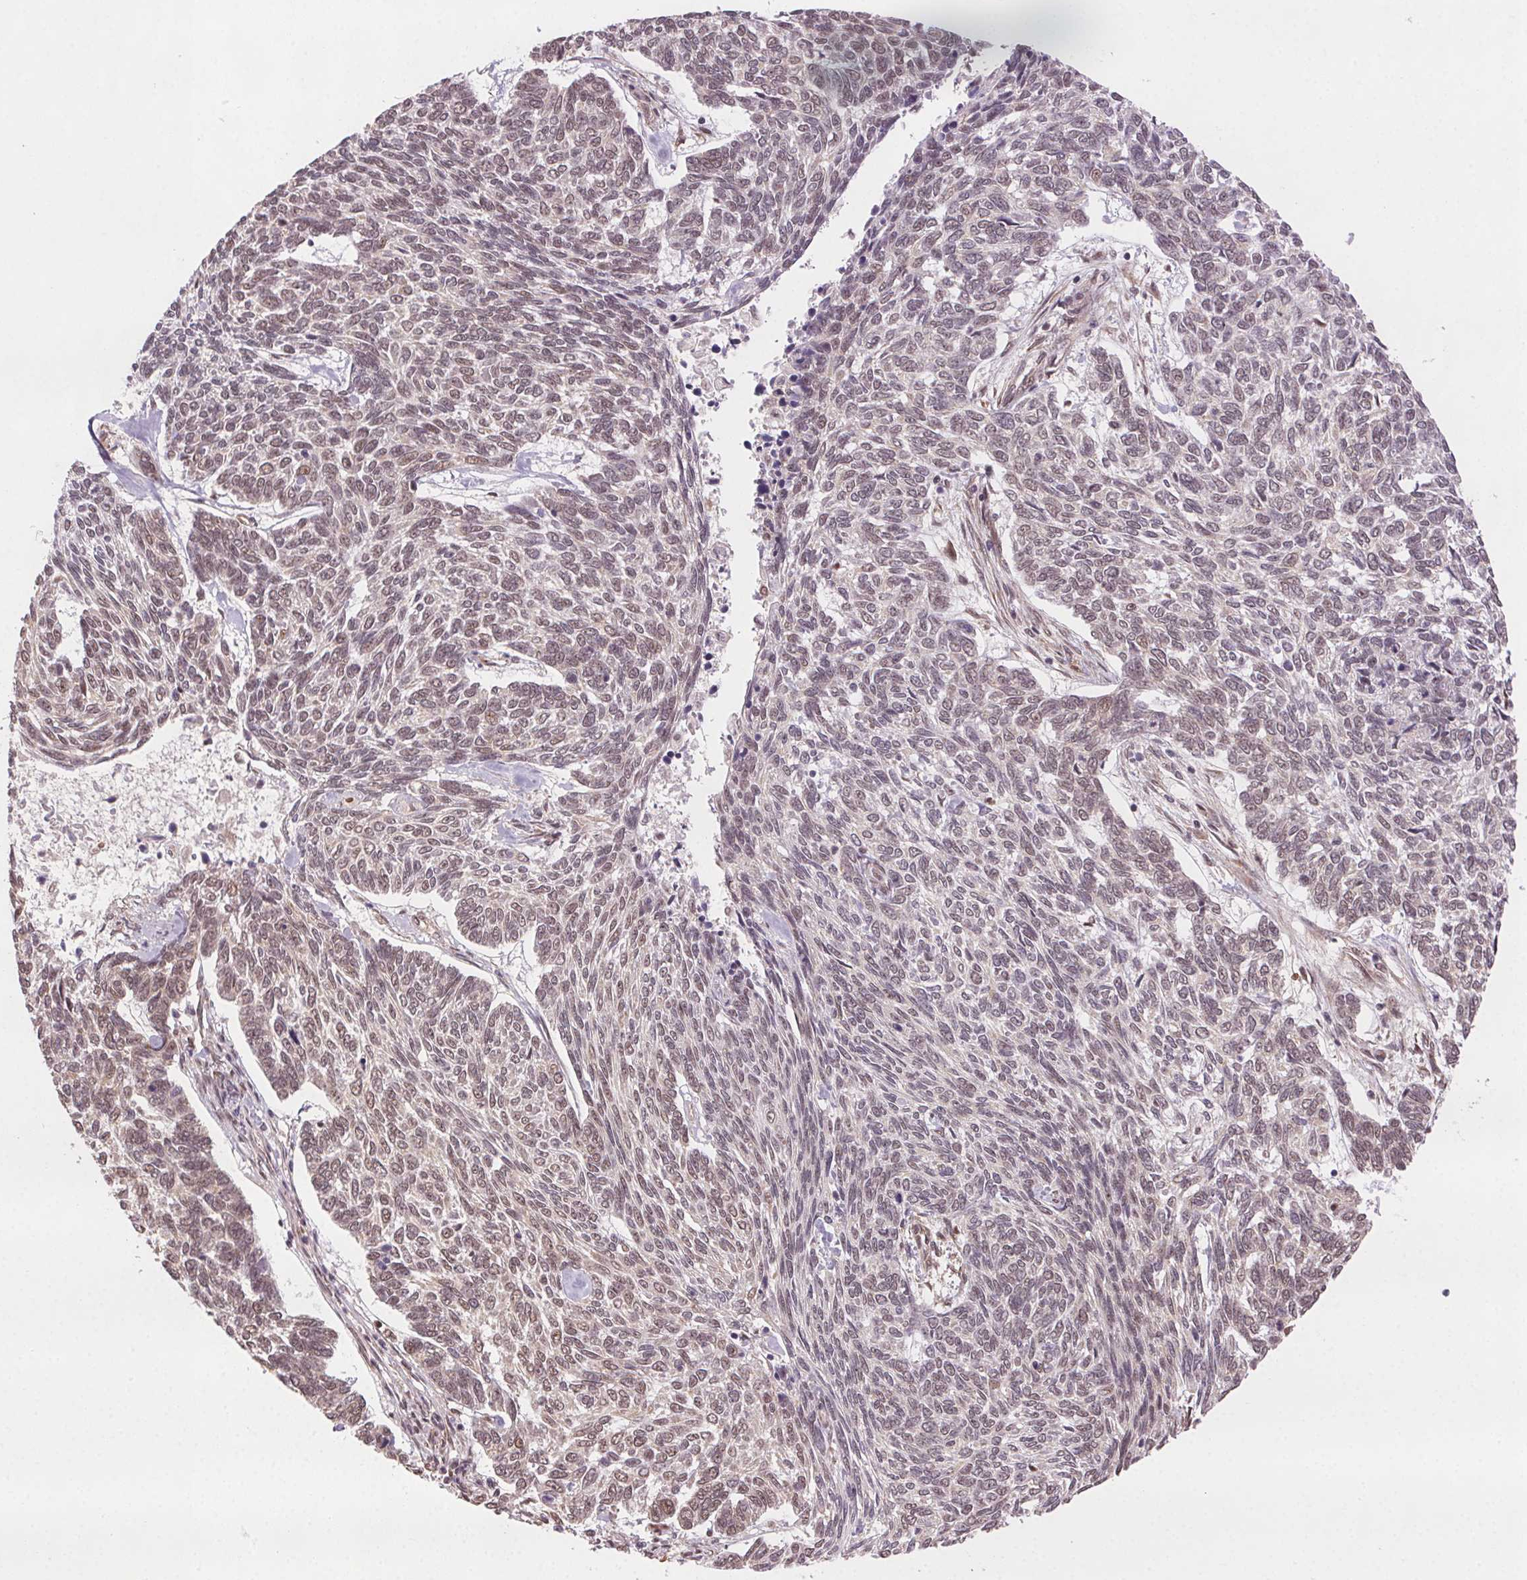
{"staining": {"intensity": "weak", "quantity": "25%-75%", "location": "nuclear"}, "tissue": "skin cancer", "cell_type": "Tumor cells", "image_type": "cancer", "snomed": [{"axis": "morphology", "description": "Basal cell carcinoma"}, {"axis": "topography", "description": "Skin"}], "caption": "Basal cell carcinoma (skin) stained with a protein marker exhibits weak staining in tumor cells.", "gene": "TREML4", "patient": {"sex": "female", "age": 65}}